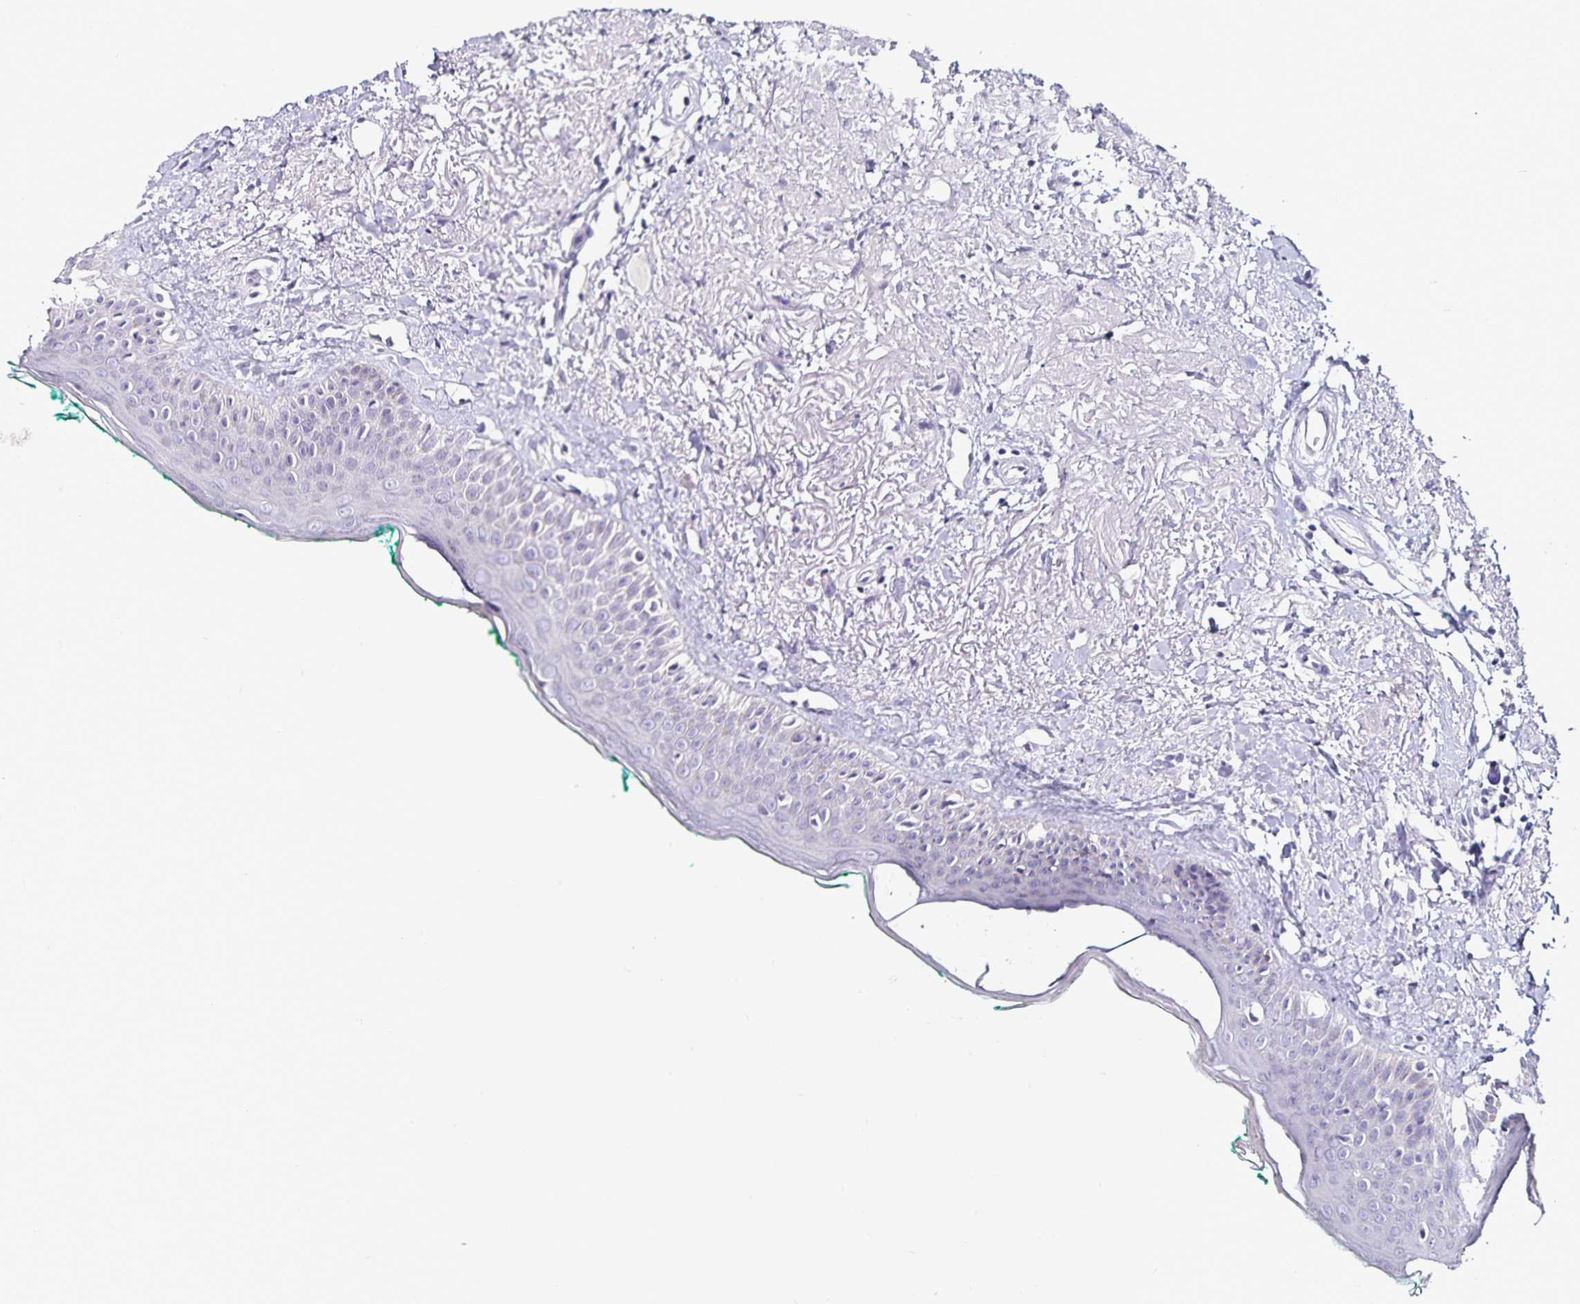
{"staining": {"intensity": "negative", "quantity": "none", "location": "none"}, "tissue": "oral mucosa", "cell_type": "Squamous epithelial cells", "image_type": "normal", "snomed": [{"axis": "morphology", "description": "Normal tissue, NOS"}, {"axis": "topography", "description": "Oral tissue"}], "caption": "This is an immunohistochemistry (IHC) micrograph of benign oral mucosa. There is no staining in squamous epithelial cells.", "gene": "TTR", "patient": {"sex": "female", "age": 70}}